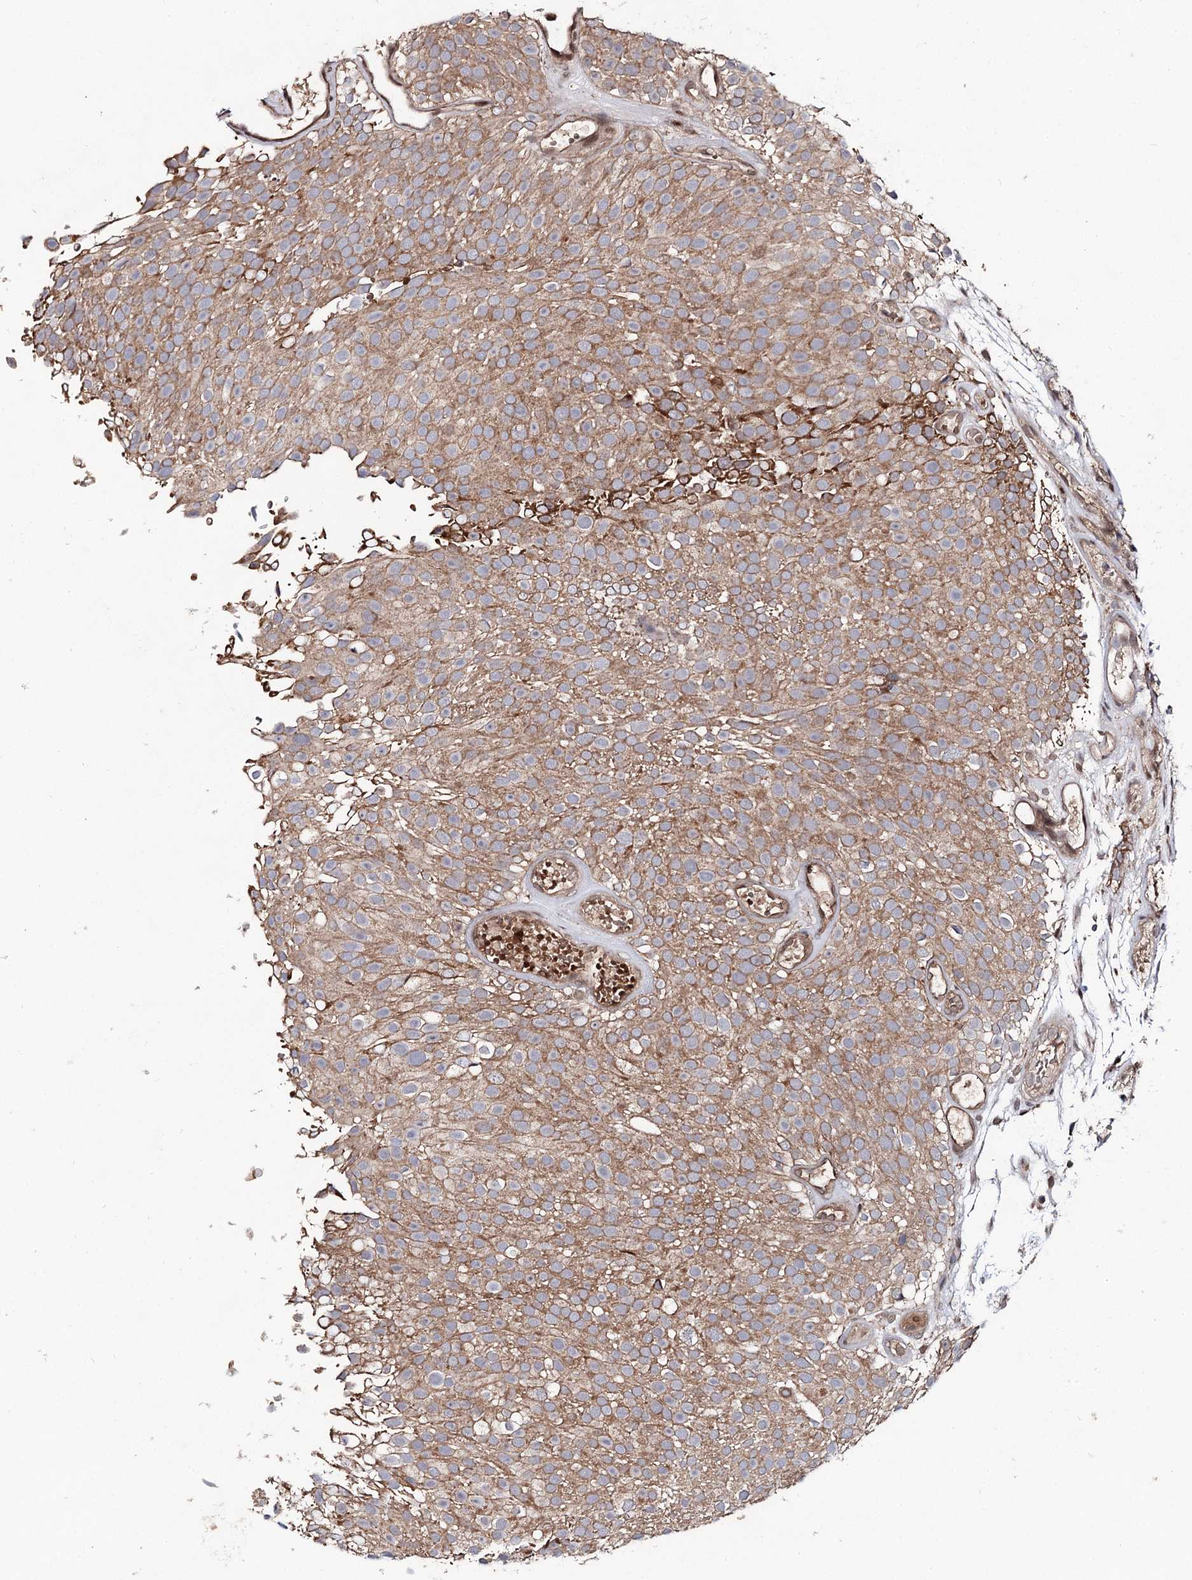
{"staining": {"intensity": "moderate", "quantity": ">75%", "location": "cytoplasmic/membranous"}, "tissue": "urothelial cancer", "cell_type": "Tumor cells", "image_type": "cancer", "snomed": [{"axis": "morphology", "description": "Urothelial carcinoma, Low grade"}, {"axis": "topography", "description": "Urinary bladder"}], "caption": "IHC staining of urothelial carcinoma (low-grade), which displays medium levels of moderate cytoplasmic/membranous positivity in approximately >75% of tumor cells indicating moderate cytoplasmic/membranous protein expression. The staining was performed using DAB (3,3'-diaminobenzidine) (brown) for protein detection and nuclei were counterstained in hematoxylin (blue).", "gene": "MSANTD2", "patient": {"sex": "male", "age": 78}}